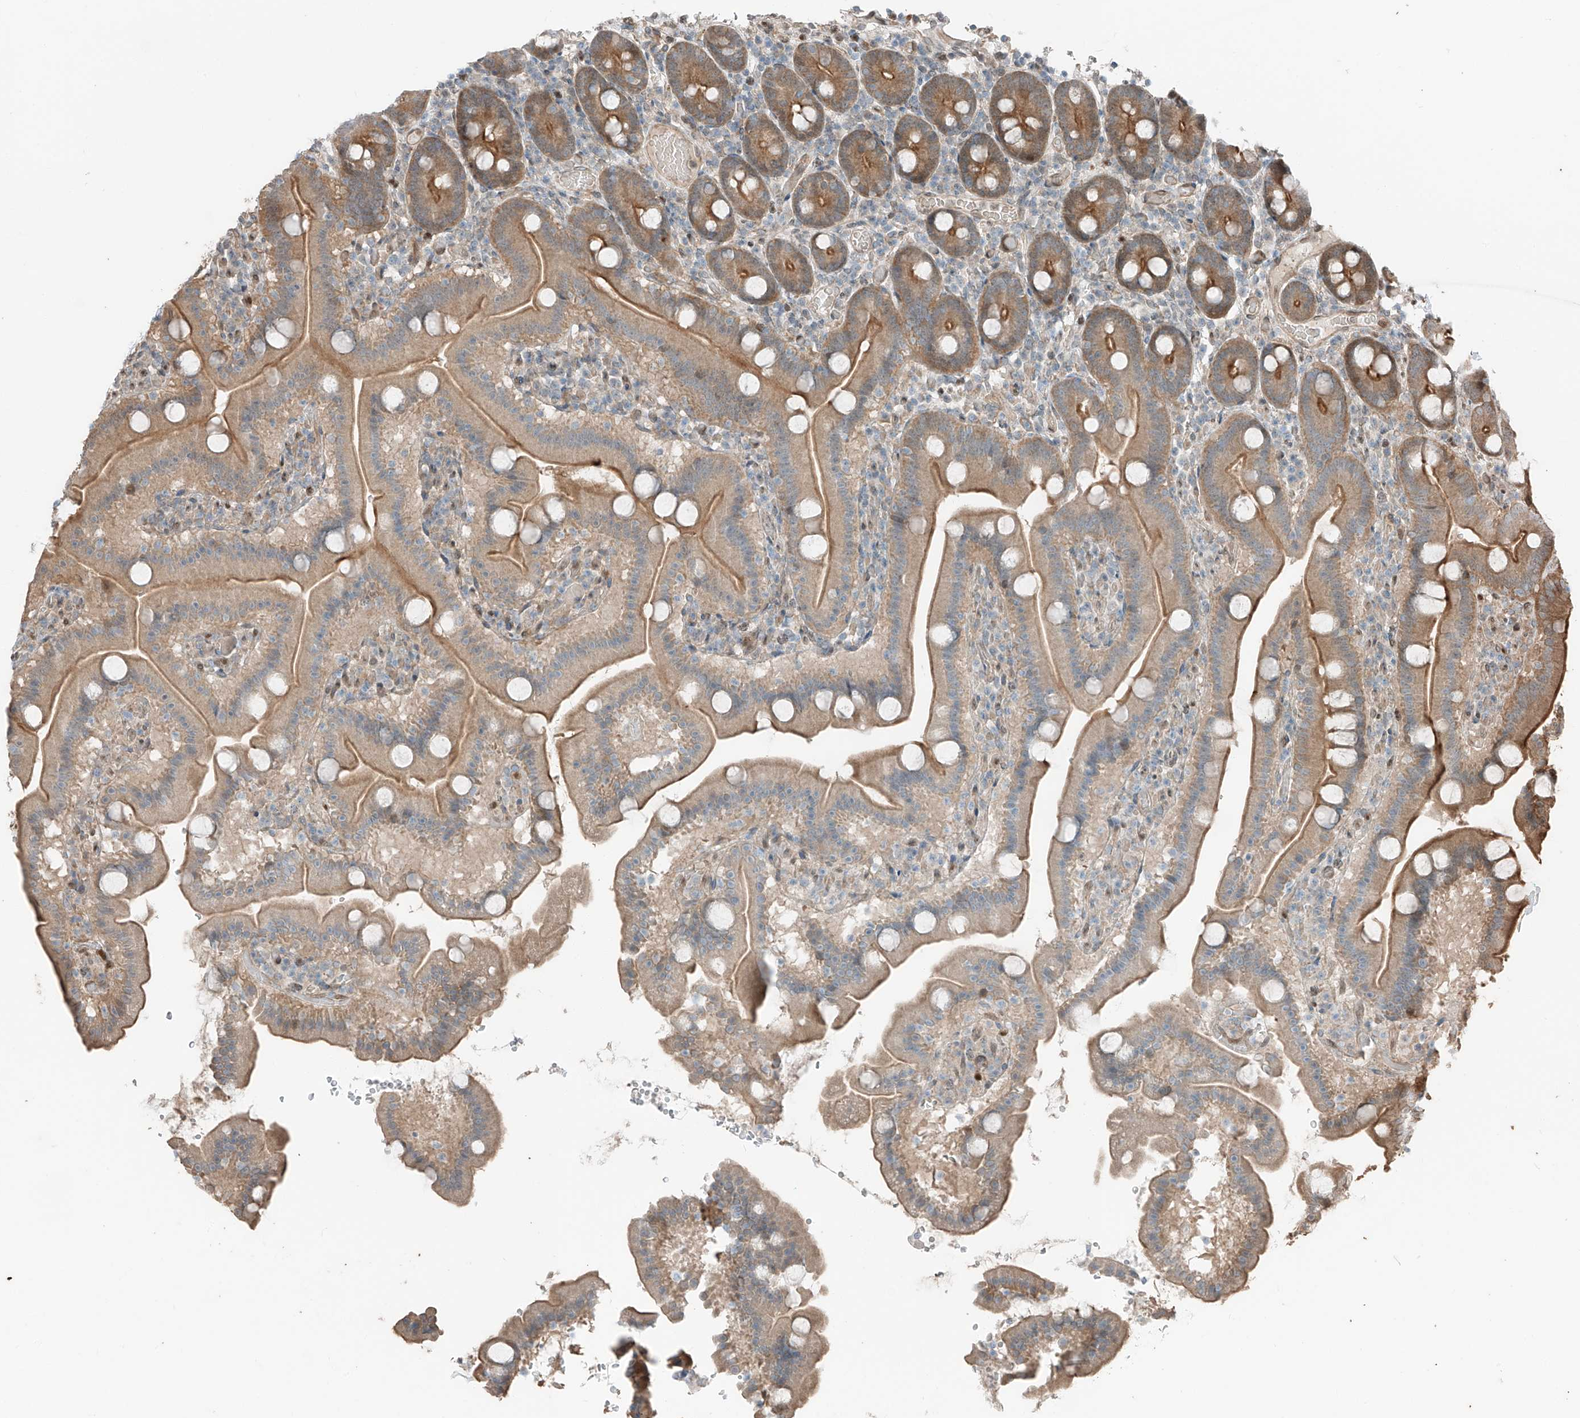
{"staining": {"intensity": "moderate", "quantity": ">75%", "location": "cytoplasmic/membranous"}, "tissue": "duodenum", "cell_type": "Glandular cells", "image_type": "normal", "snomed": [{"axis": "morphology", "description": "Normal tissue, NOS"}, {"axis": "topography", "description": "Duodenum"}], "caption": "This histopathology image displays unremarkable duodenum stained with immunohistochemistry to label a protein in brown. The cytoplasmic/membranous of glandular cells show moderate positivity for the protein. Nuclei are counter-stained blue.", "gene": "CEP162", "patient": {"sex": "male", "age": 55}}